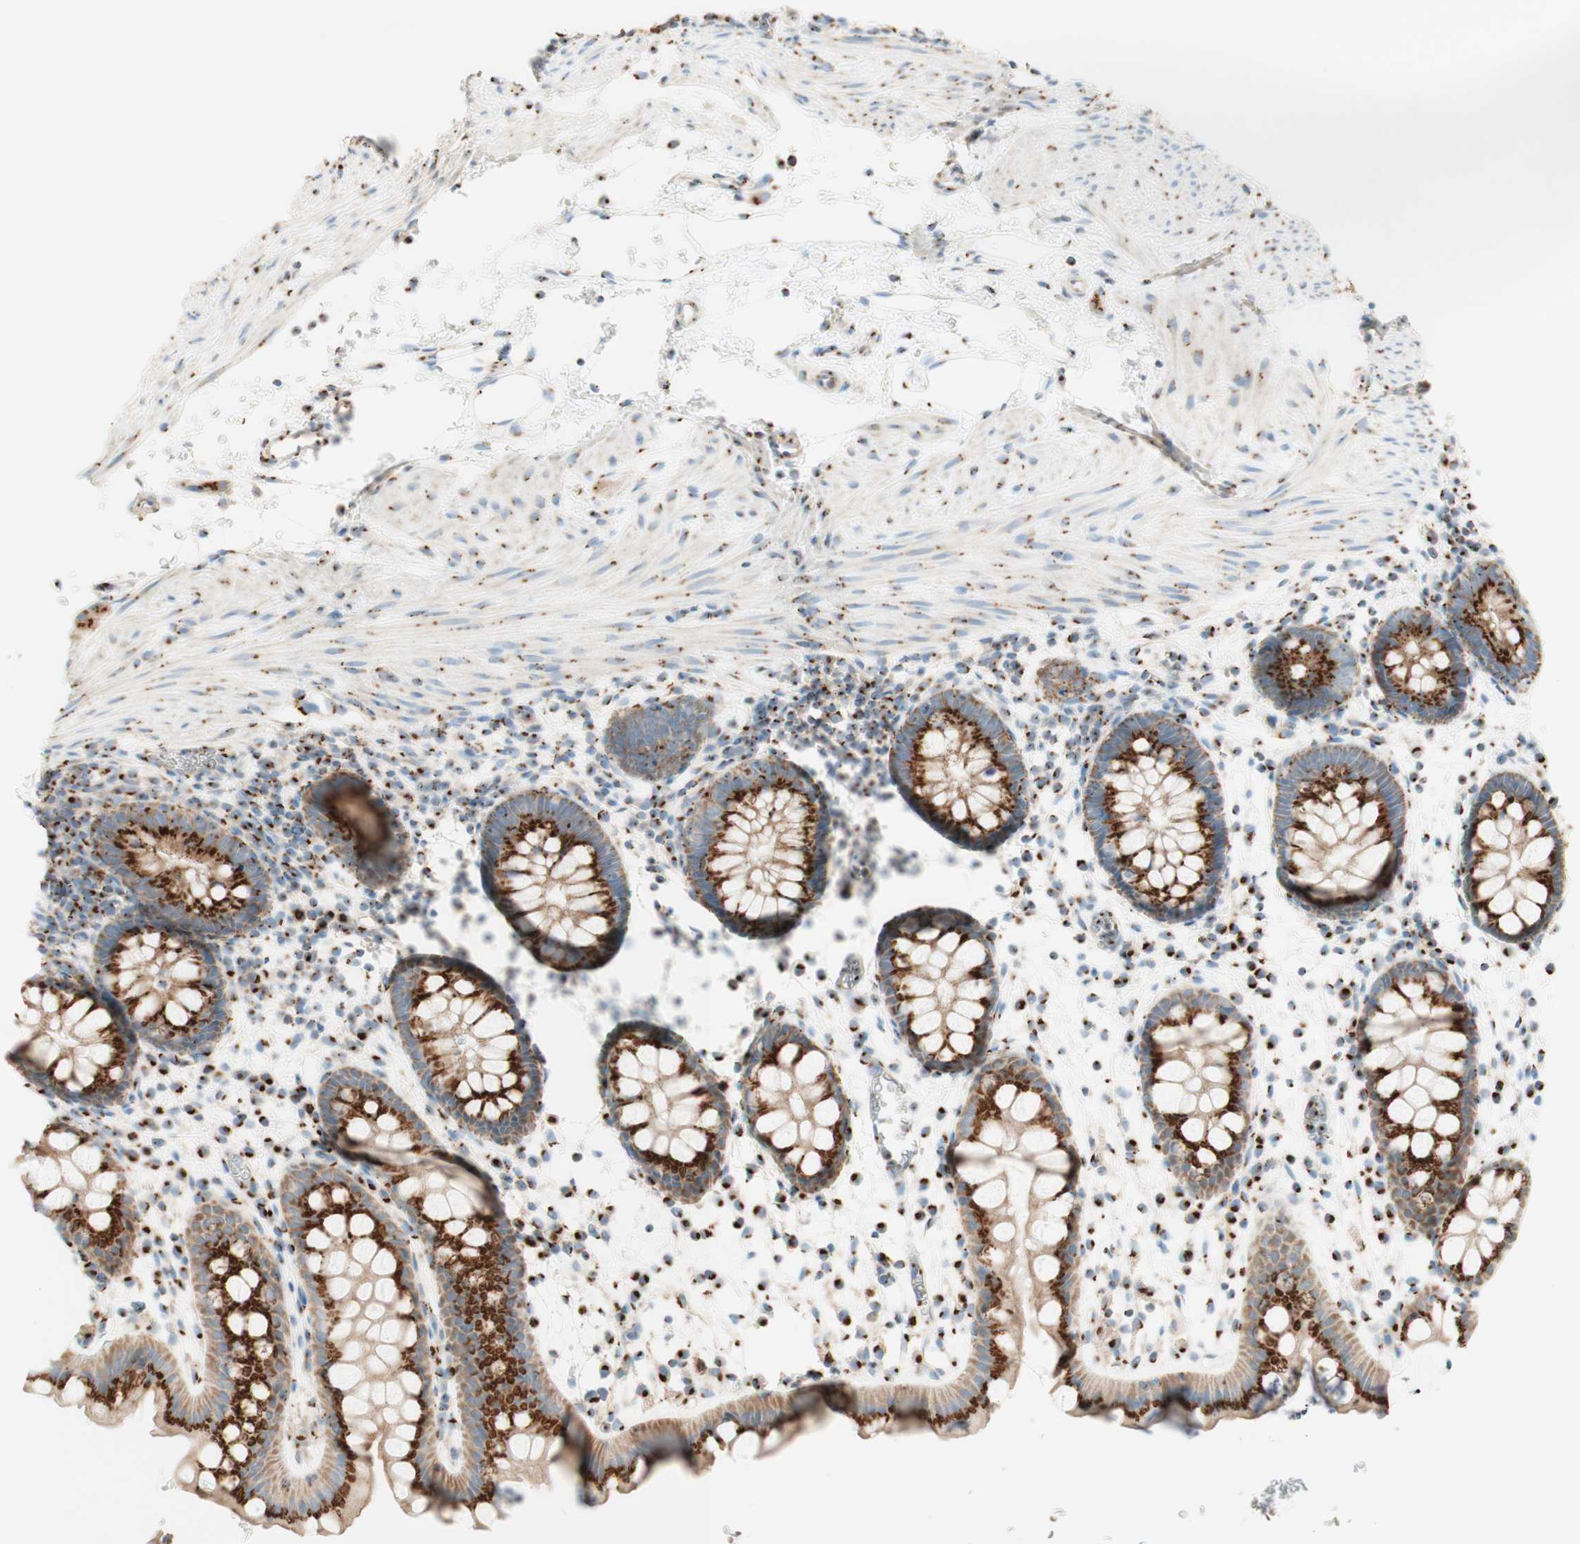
{"staining": {"intensity": "strong", "quantity": ">75%", "location": "cytoplasmic/membranous"}, "tissue": "rectum", "cell_type": "Glandular cells", "image_type": "normal", "snomed": [{"axis": "morphology", "description": "Normal tissue, NOS"}, {"axis": "topography", "description": "Rectum"}], "caption": "High-power microscopy captured an immunohistochemistry histopathology image of benign rectum, revealing strong cytoplasmic/membranous expression in about >75% of glandular cells.", "gene": "GOLGB1", "patient": {"sex": "female", "age": 24}}